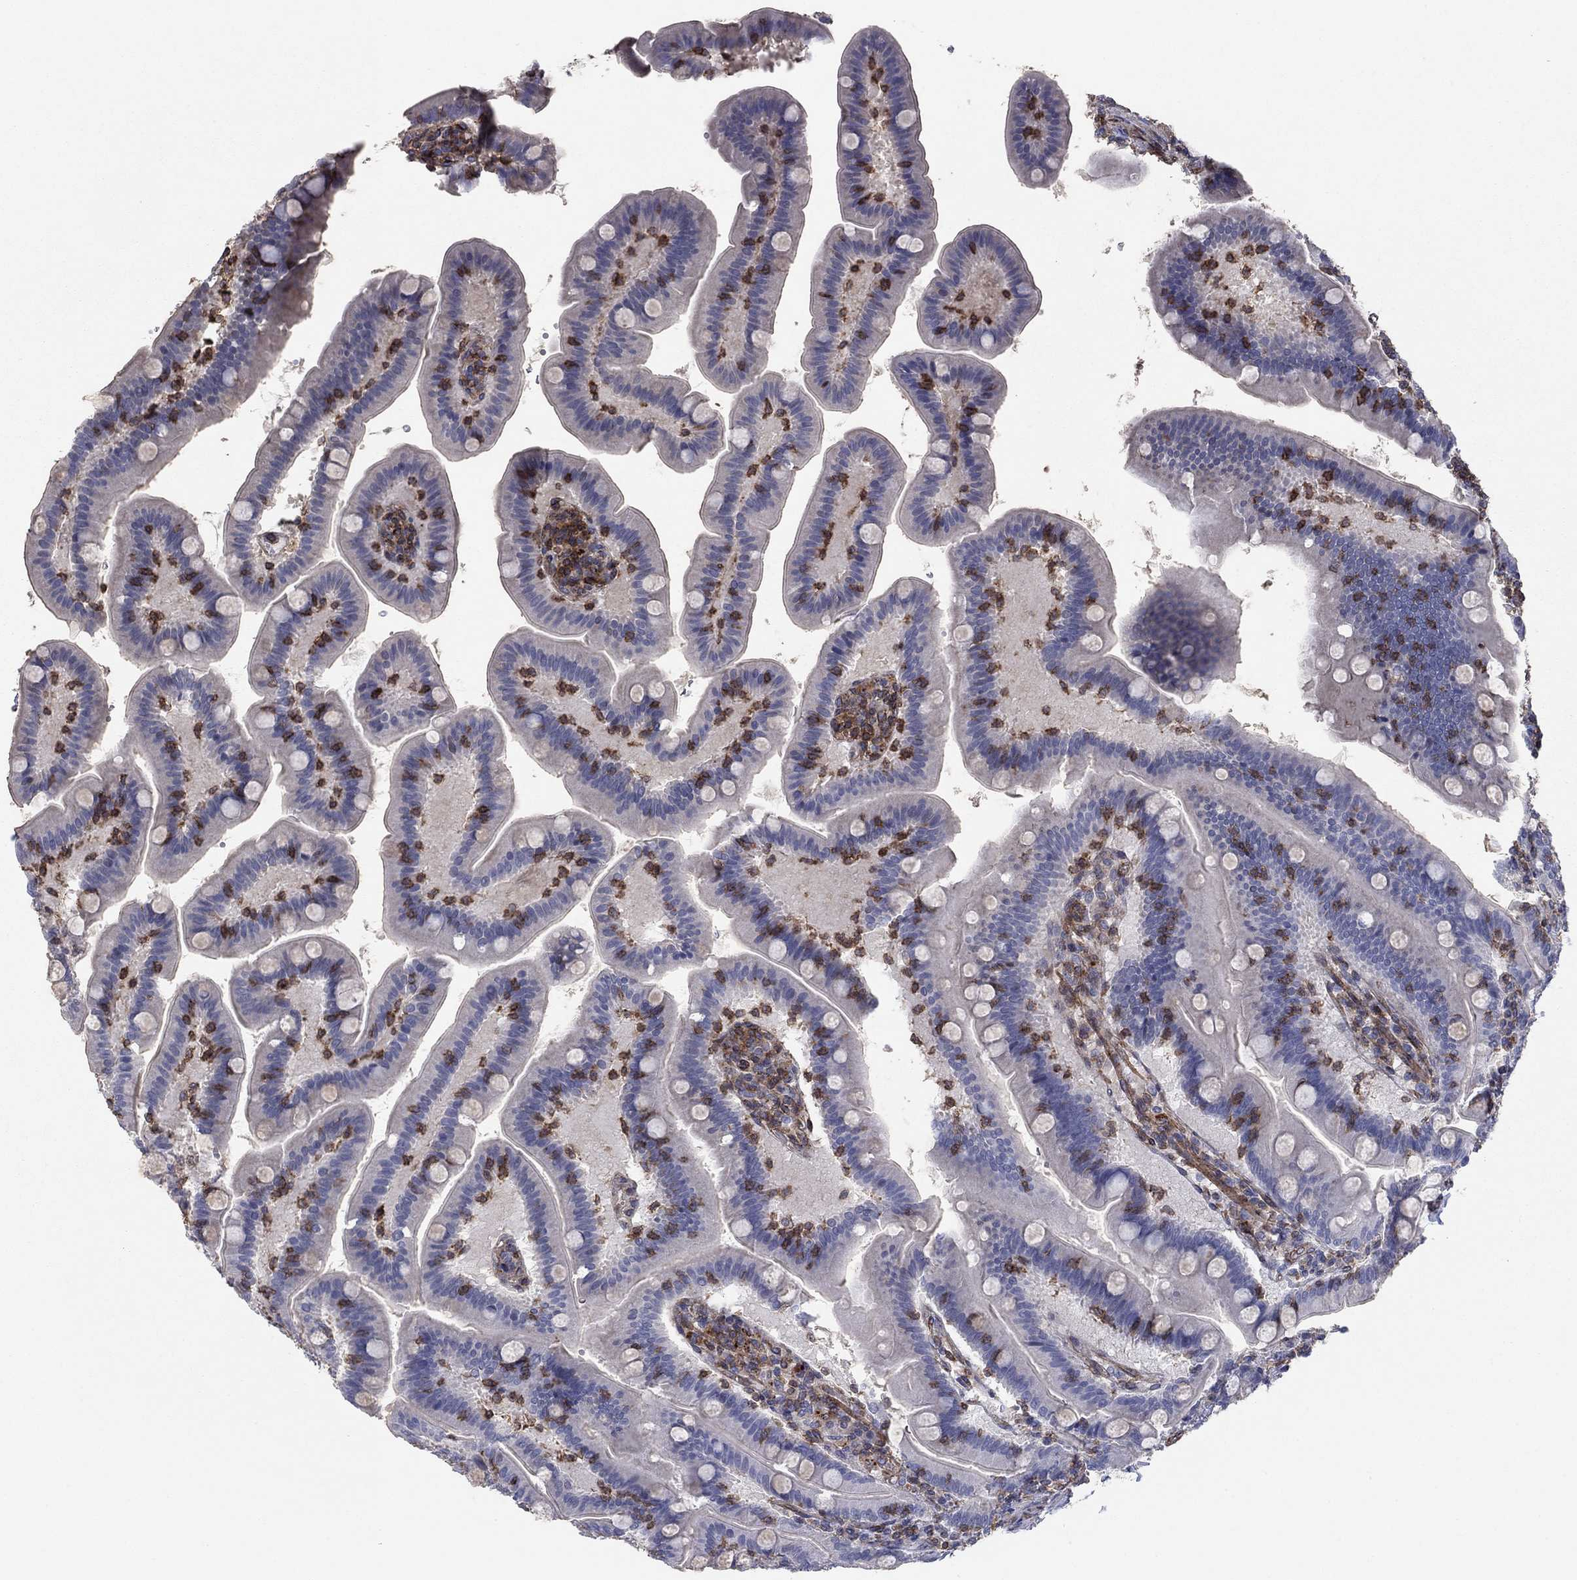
{"staining": {"intensity": "negative", "quantity": "none", "location": "none"}, "tissue": "small intestine", "cell_type": "Glandular cells", "image_type": "normal", "snomed": [{"axis": "morphology", "description": "Normal tissue, NOS"}, {"axis": "topography", "description": "Small intestine"}], "caption": "A high-resolution micrograph shows immunohistochemistry staining of unremarkable small intestine, which displays no significant positivity in glandular cells.", "gene": "PSD4", "patient": {"sex": "male", "age": 66}}